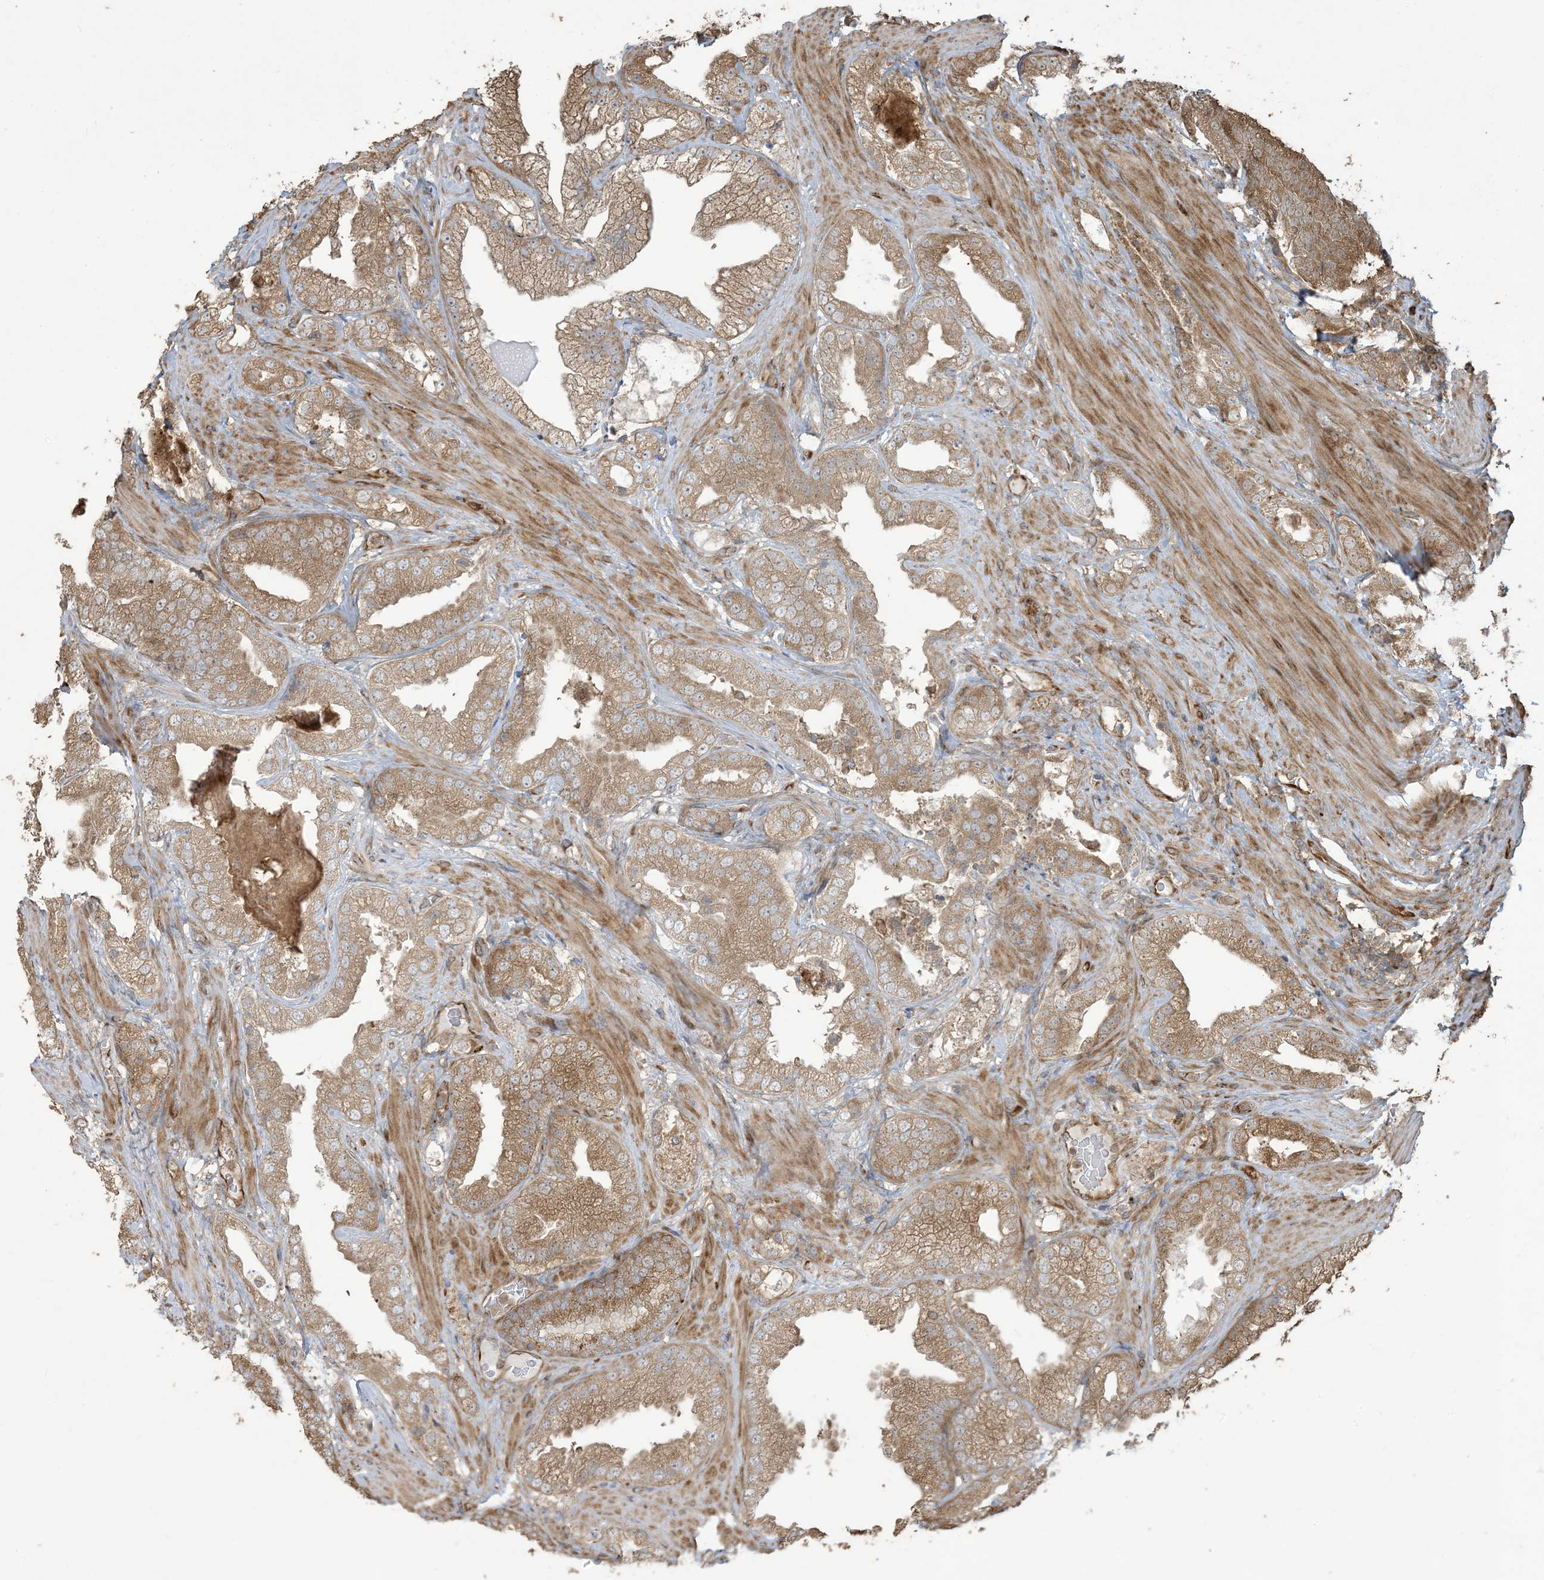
{"staining": {"intensity": "moderate", "quantity": ">75%", "location": "cytoplasmic/membranous"}, "tissue": "prostate cancer", "cell_type": "Tumor cells", "image_type": "cancer", "snomed": [{"axis": "morphology", "description": "Adenocarcinoma, High grade"}, {"axis": "topography", "description": "Prostate"}], "caption": "The immunohistochemical stain shows moderate cytoplasmic/membranous expression in tumor cells of adenocarcinoma (high-grade) (prostate) tissue. The staining was performed using DAB, with brown indicating positive protein expression. Nuclei are stained blue with hematoxylin.", "gene": "KLHL18", "patient": {"sex": "male", "age": 58}}